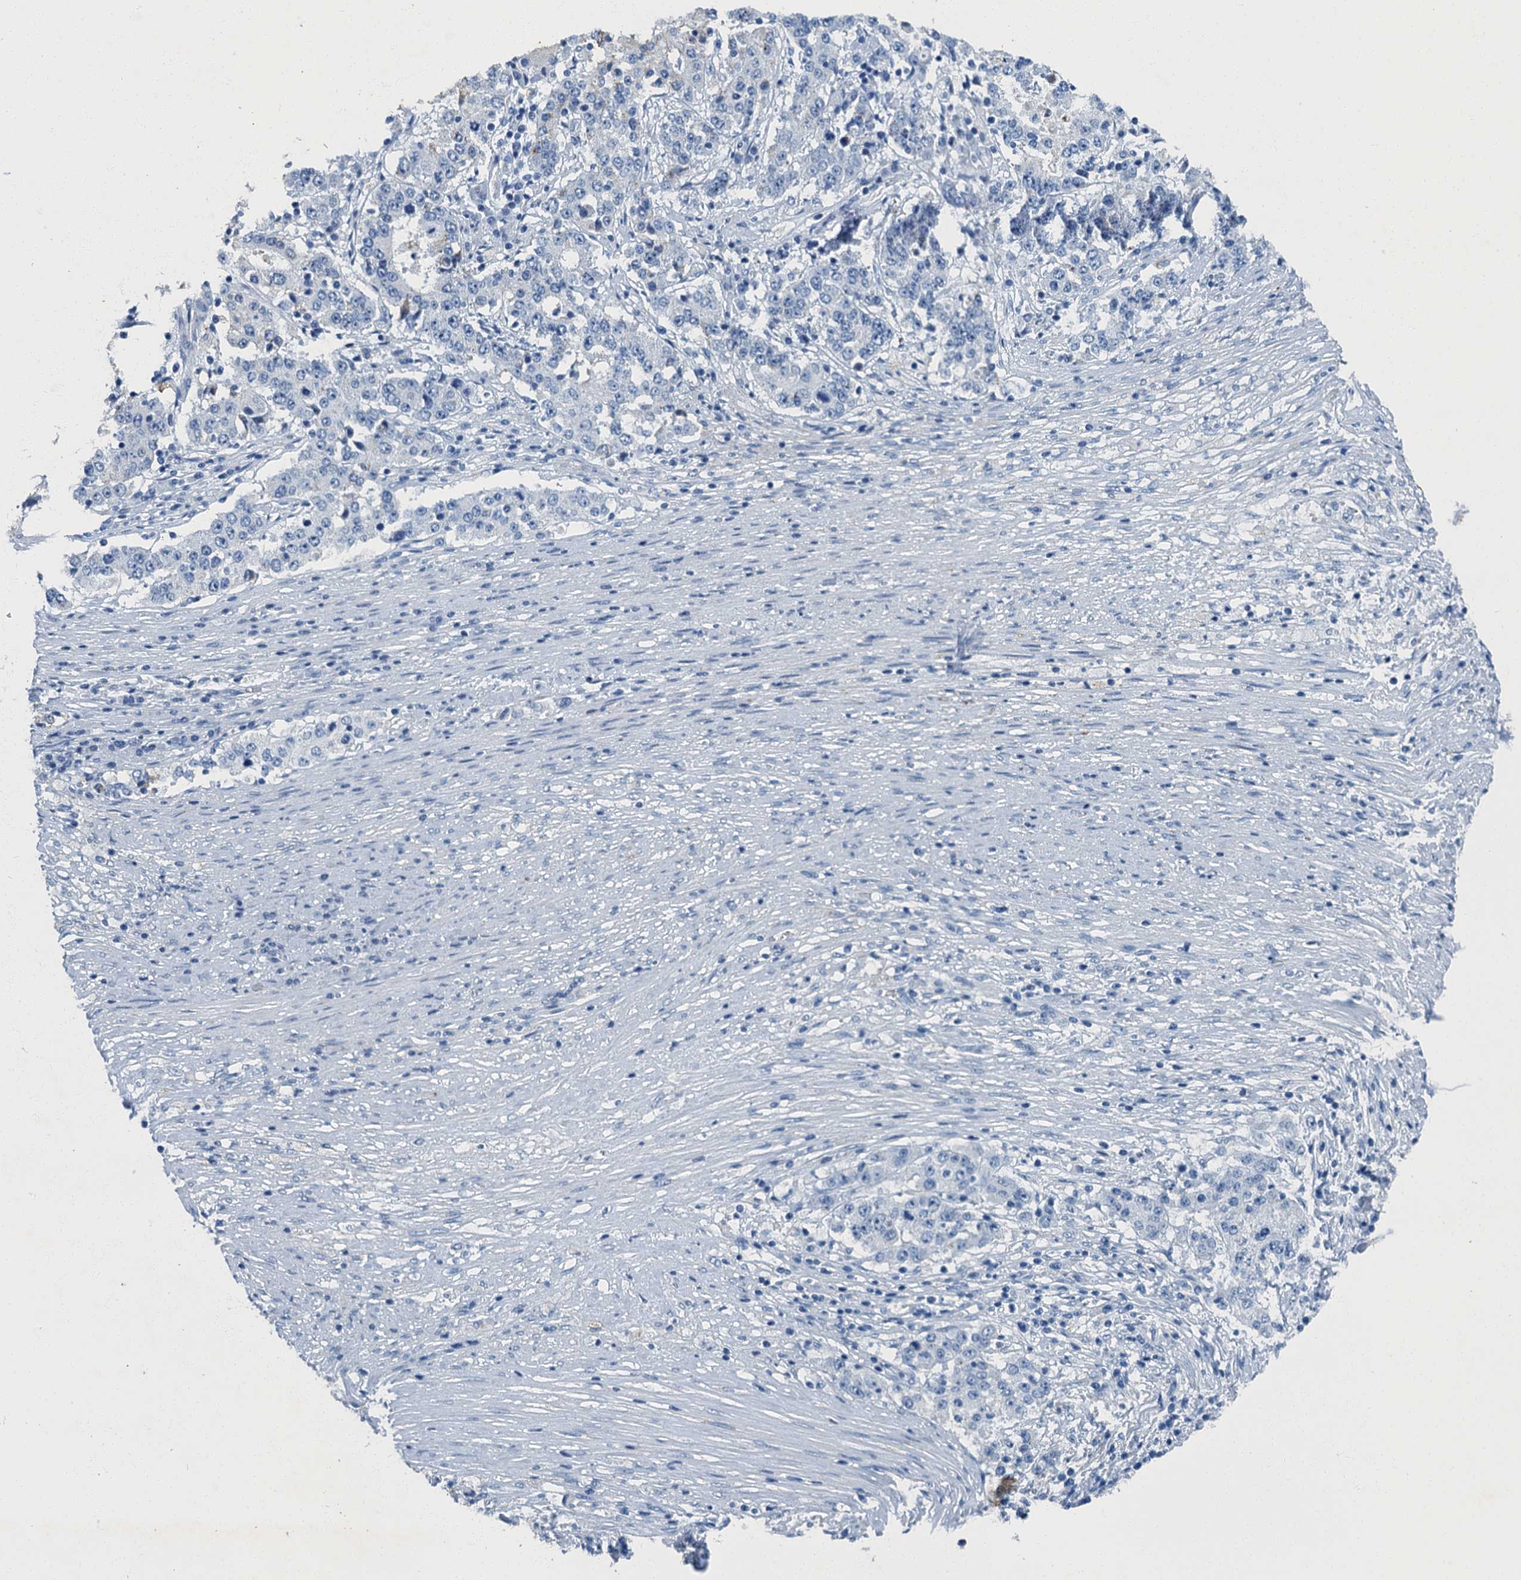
{"staining": {"intensity": "negative", "quantity": "none", "location": "none"}, "tissue": "stomach cancer", "cell_type": "Tumor cells", "image_type": "cancer", "snomed": [{"axis": "morphology", "description": "Adenocarcinoma, NOS"}, {"axis": "topography", "description": "Stomach"}], "caption": "A micrograph of human stomach cancer (adenocarcinoma) is negative for staining in tumor cells.", "gene": "GADL1", "patient": {"sex": "male", "age": 59}}